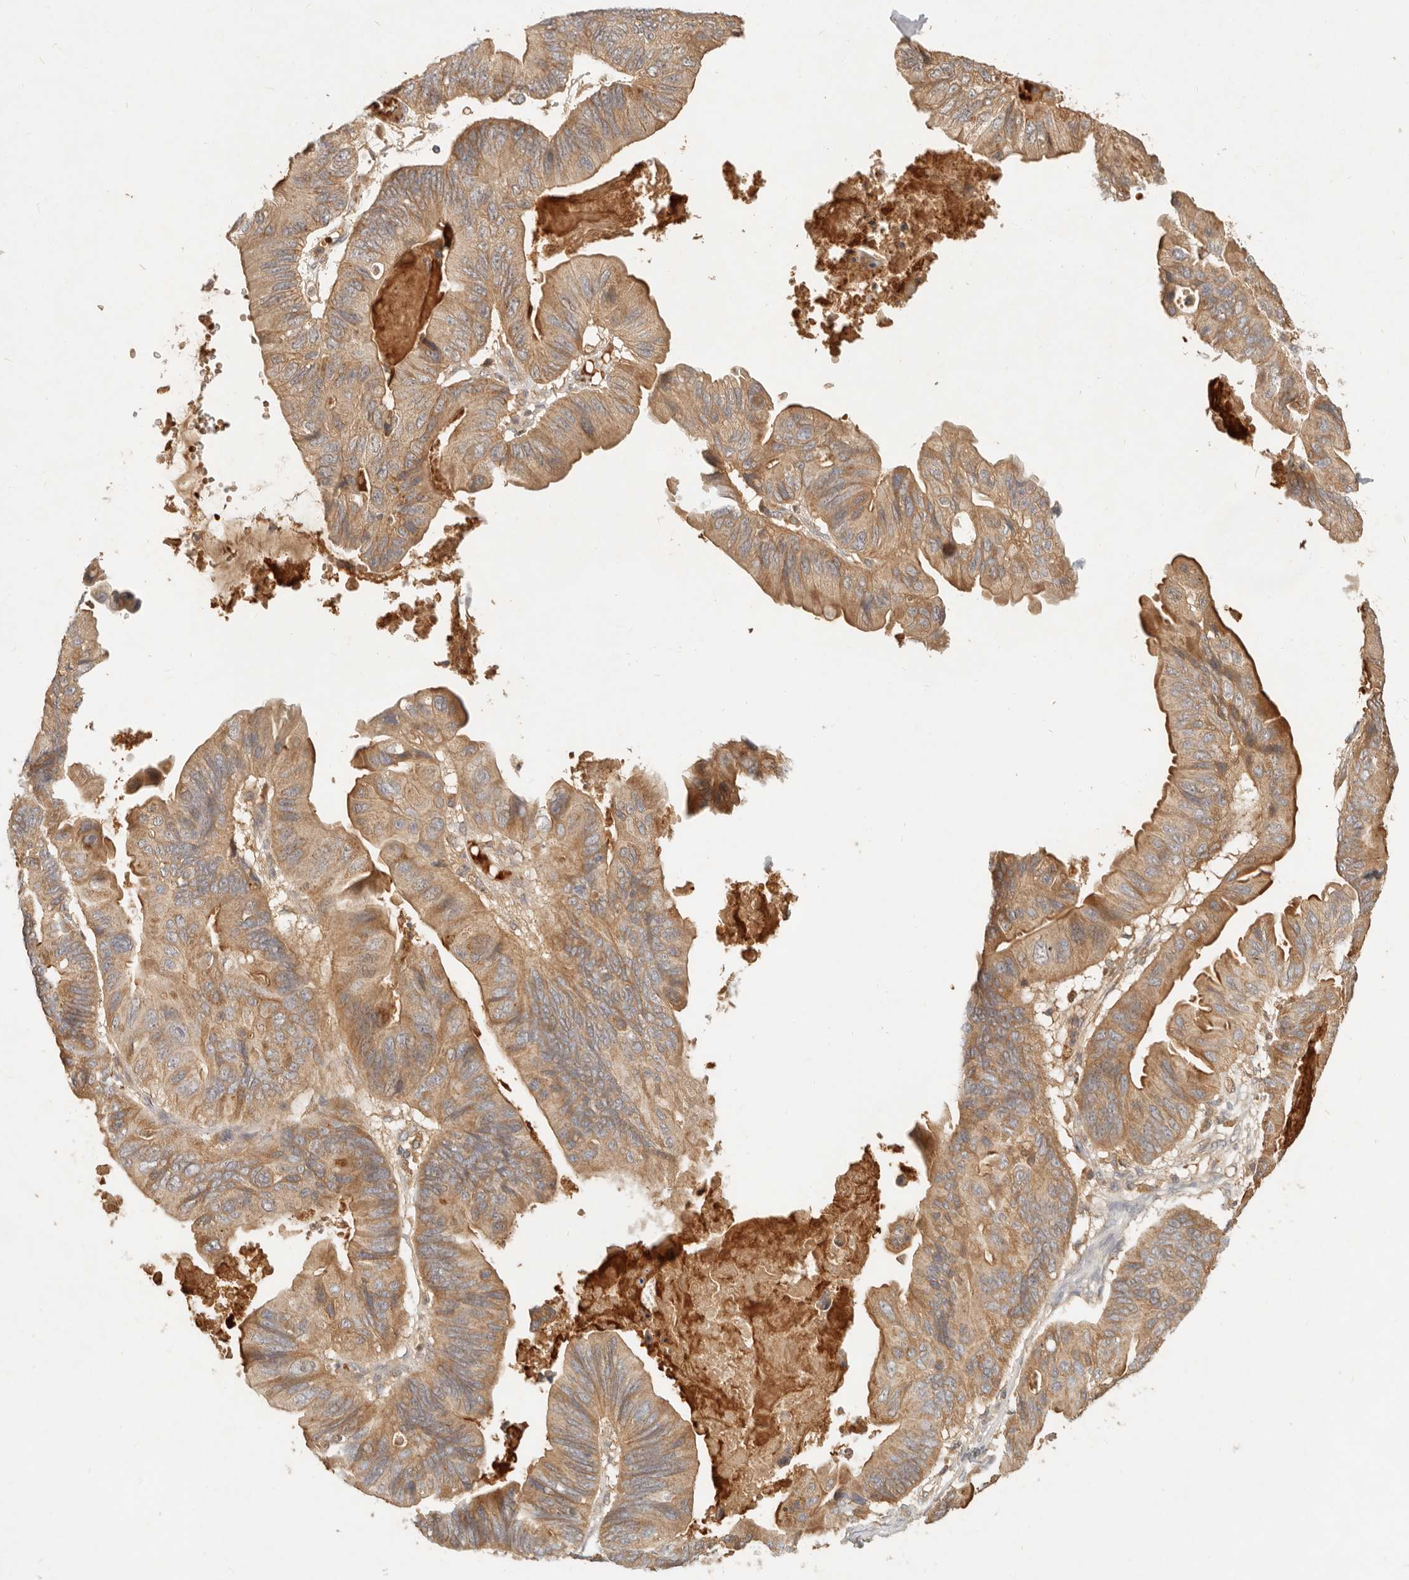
{"staining": {"intensity": "moderate", "quantity": ">75%", "location": "cytoplasmic/membranous"}, "tissue": "ovarian cancer", "cell_type": "Tumor cells", "image_type": "cancer", "snomed": [{"axis": "morphology", "description": "Cystadenocarcinoma, mucinous, NOS"}, {"axis": "topography", "description": "Ovary"}], "caption": "Human ovarian mucinous cystadenocarcinoma stained with a protein marker demonstrates moderate staining in tumor cells.", "gene": "FREM2", "patient": {"sex": "female", "age": 61}}